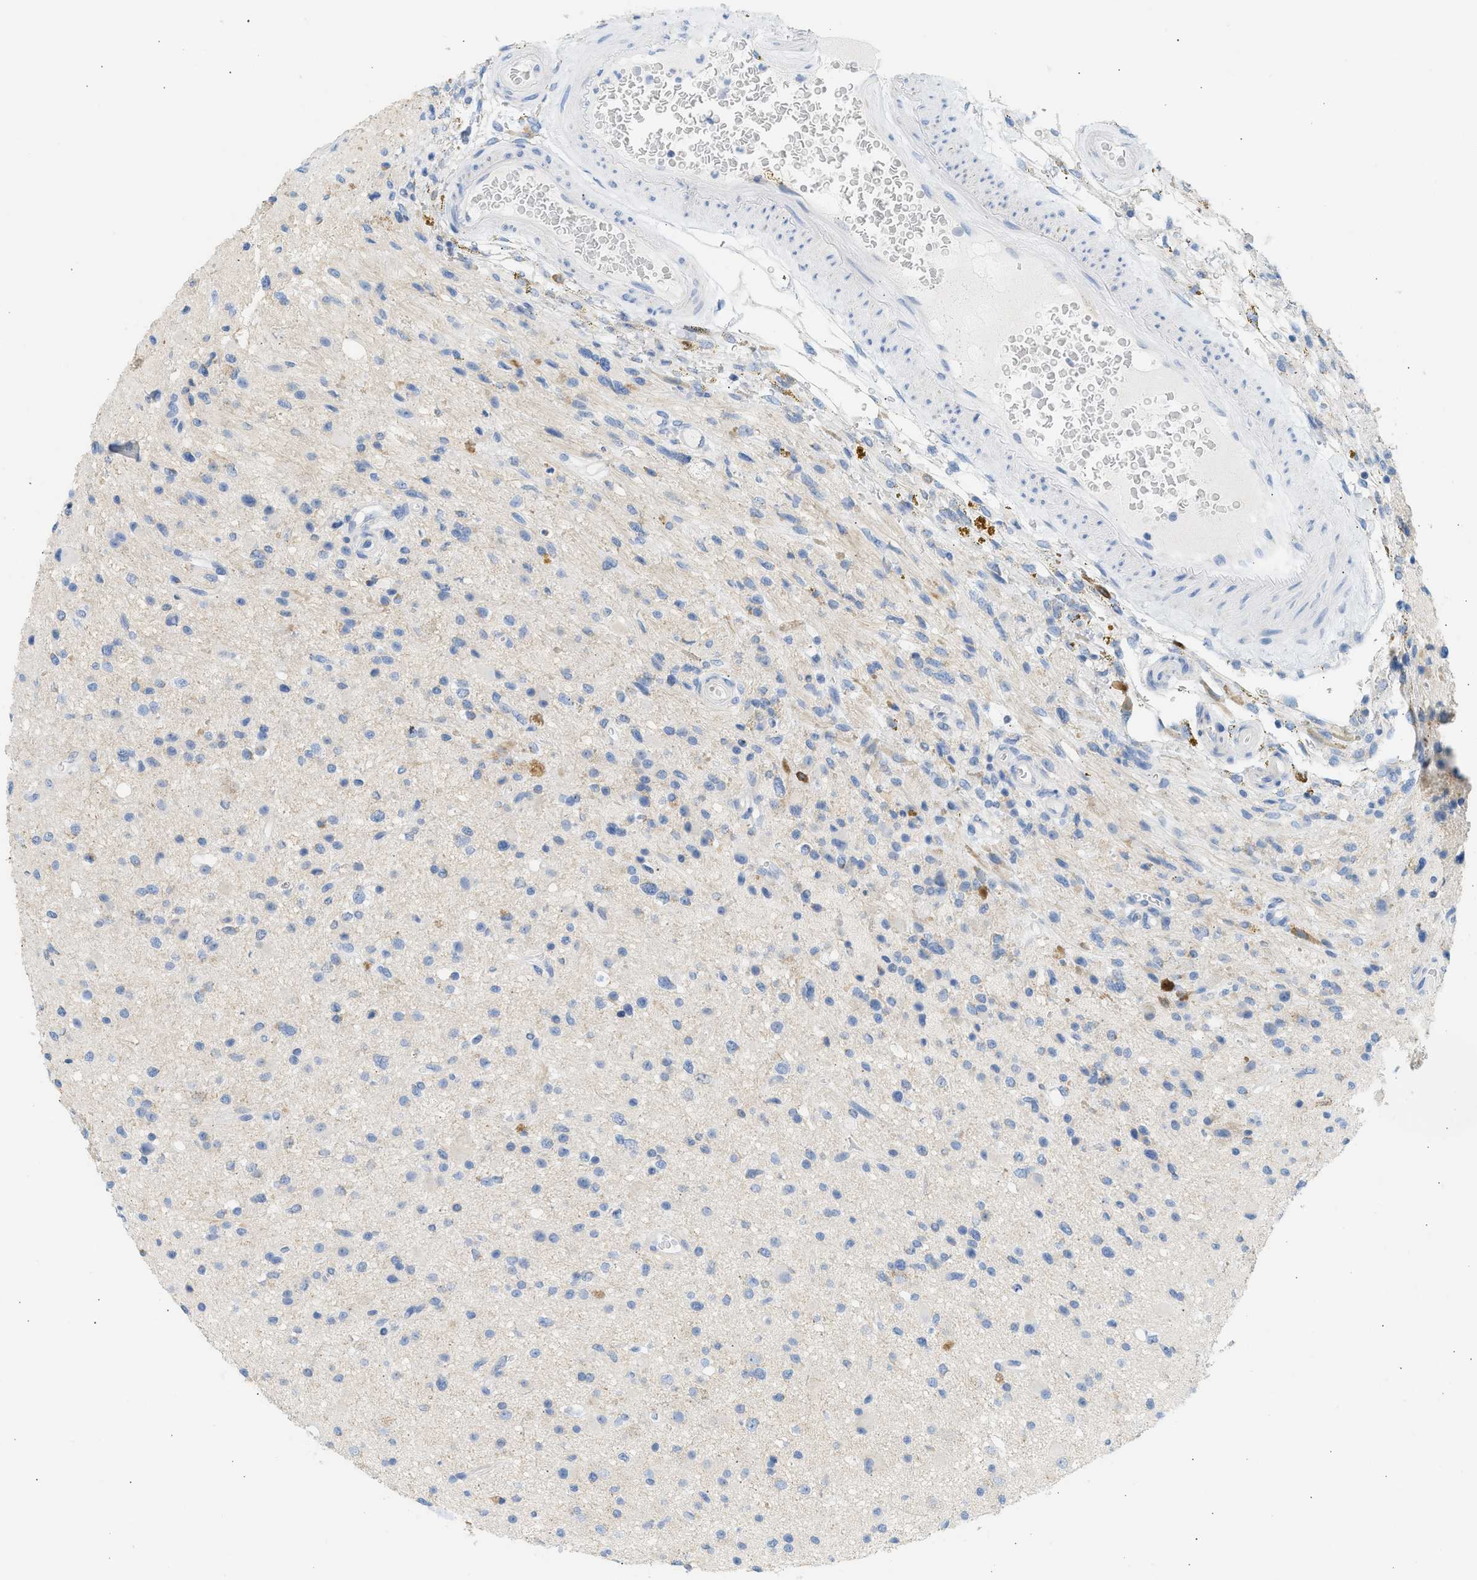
{"staining": {"intensity": "negative", "quantity": "none", "location": "none"}, "tissue": "glioma", "cell_type": "Tumor cells", "image_type": "cancer", "snomed": [{"axis": "morphology", "description": "Glioma, malignant, High grade"}, {"axis": "topography", "description": "Brain"}], "caption": "Tumor cells show no significant positivity in high-grade glioma (malignant).", "gene": "NDUFS8", "patient": {"sex": "male", "age": 33}}